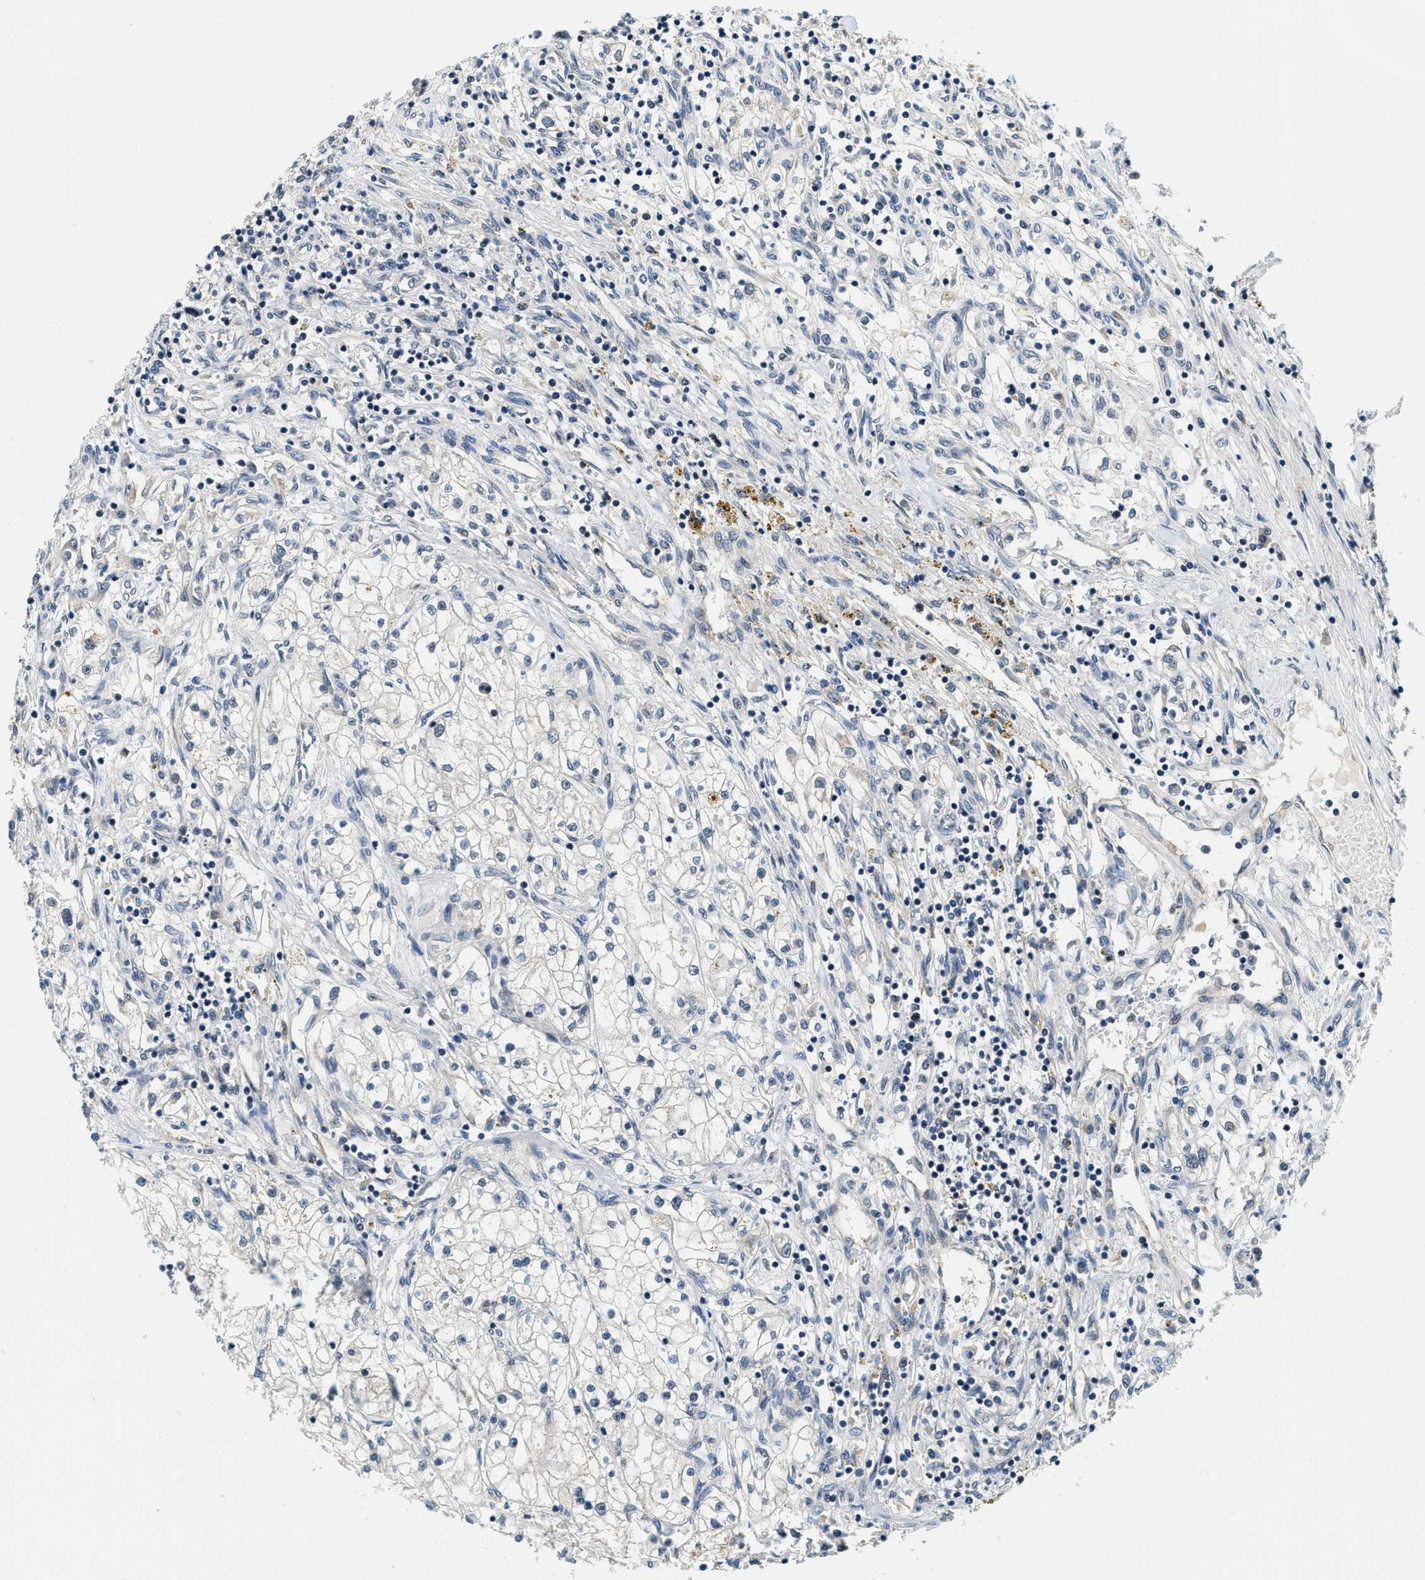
{"staining": {"intensity": "negative", "quantity": "none", "location": "none"}, "tissue": "renal cancer", "cell_type": "Tumor cells", "image_type": "cancer", "snomed": [{"axis": "morphology", "description": "Adenocarcinoma, NOS"}, {"axis": "topography", "description": "Kidney"}], "caption": "IHC of renal cancer shows no staining in tumor cells. Brightfield microscopy of immunohistochemistry (IHC) stained with DAB (brown) and hematoxylin (blue), captured at high magnification.", "gene": "YAE1", "patient": {"sex": "male", "age": 68}}